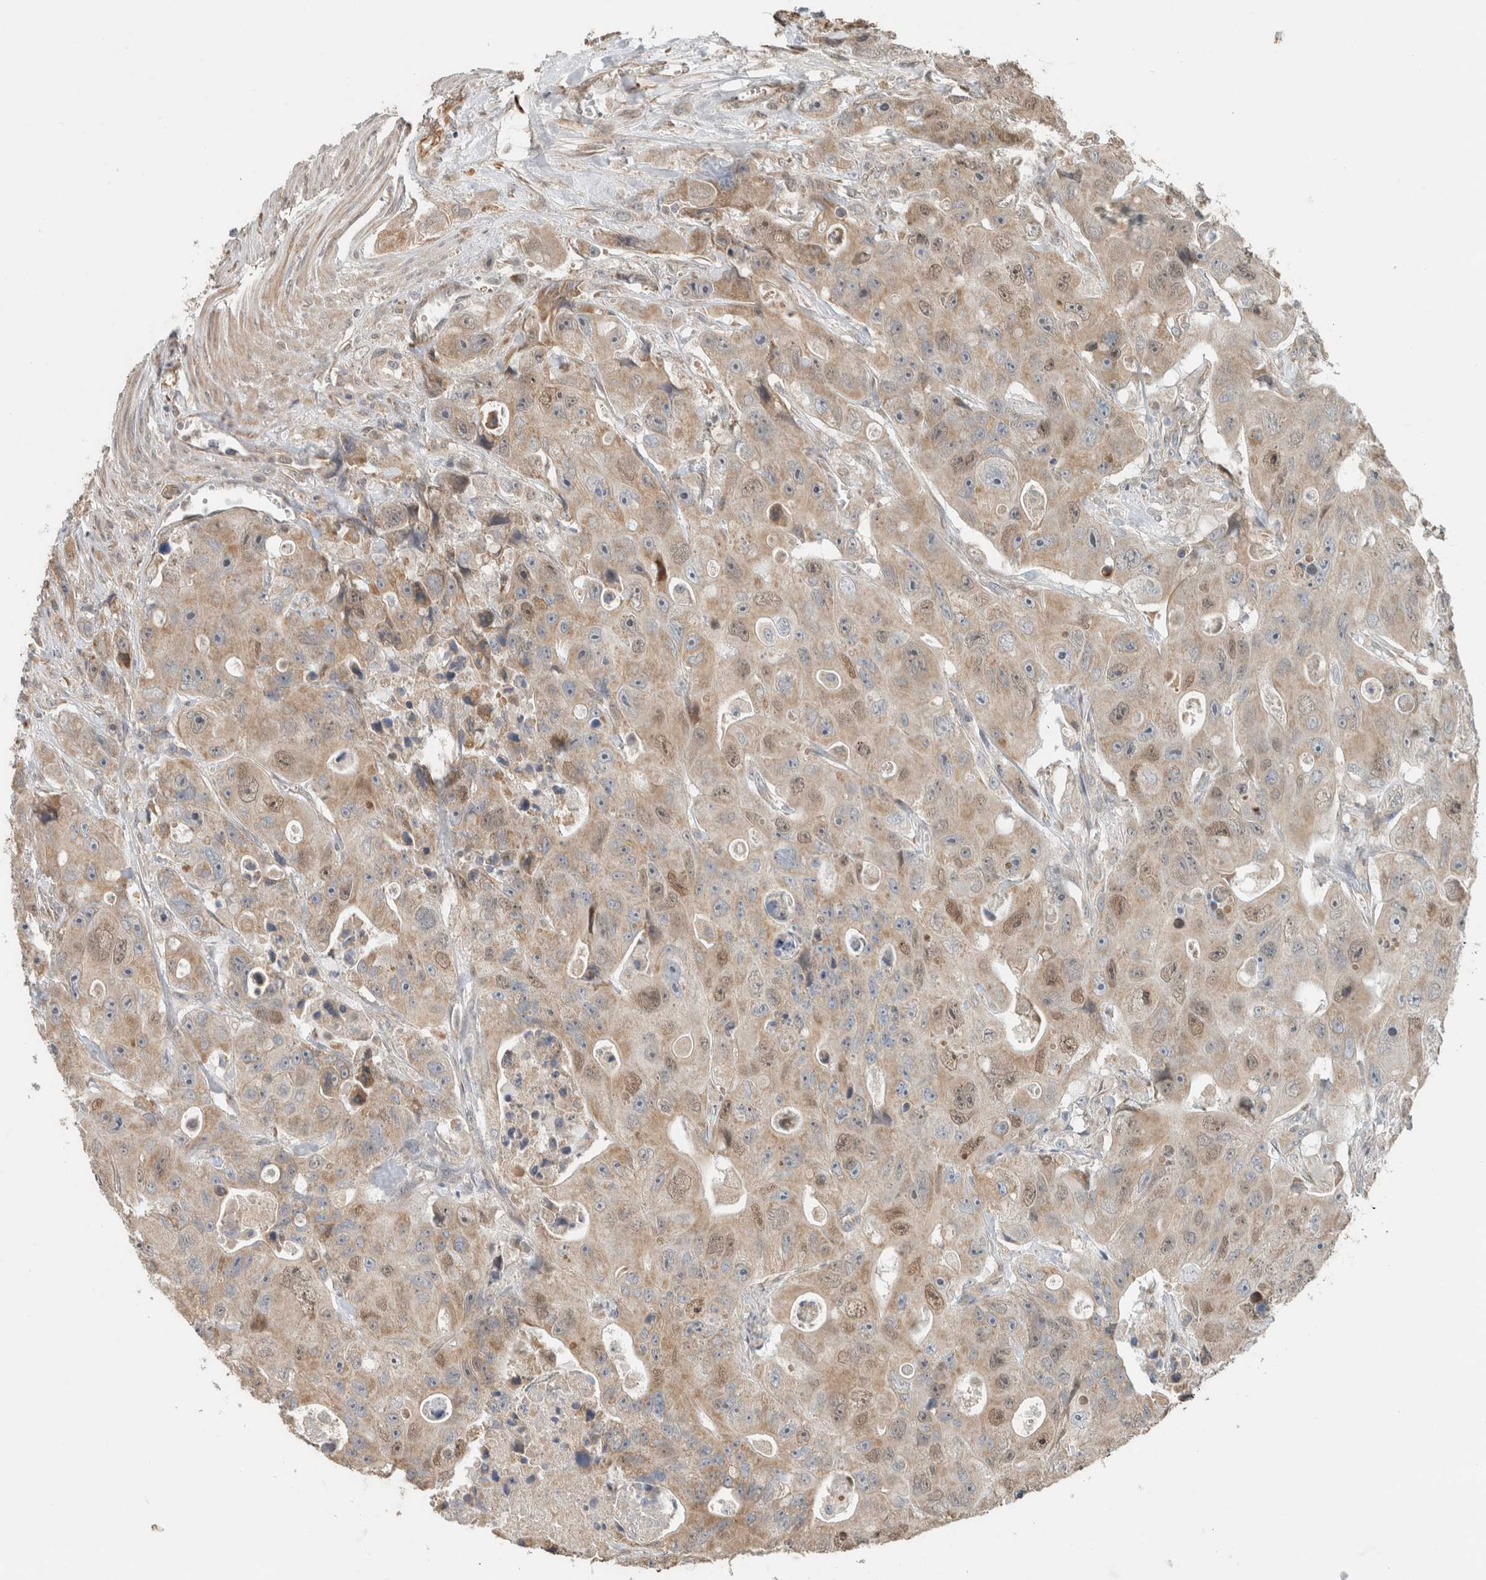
{"staining": {"intensity": "weak", "quantity": ">75%", "location": "cytoplasmic/membranous,nuclear"}, "tissue": "colorectal cancer", "cell_type": "Tumor cells", "image_type": "cancer", "snomed": [{"axis": "morphology", "description": "Adenocarcinoma, NOS"}, {"axis": "topography", "description": "Colon"}], "caption": "About >75% of tumor cells in adenocarcinoma (colorectal) exhibit weak cytoplasmic/membranous and nuclear protein staining as visualized by brown immunohistochemical staining.", "gene": "GINS4", "patient": {"sex": "female", "age": 46}}